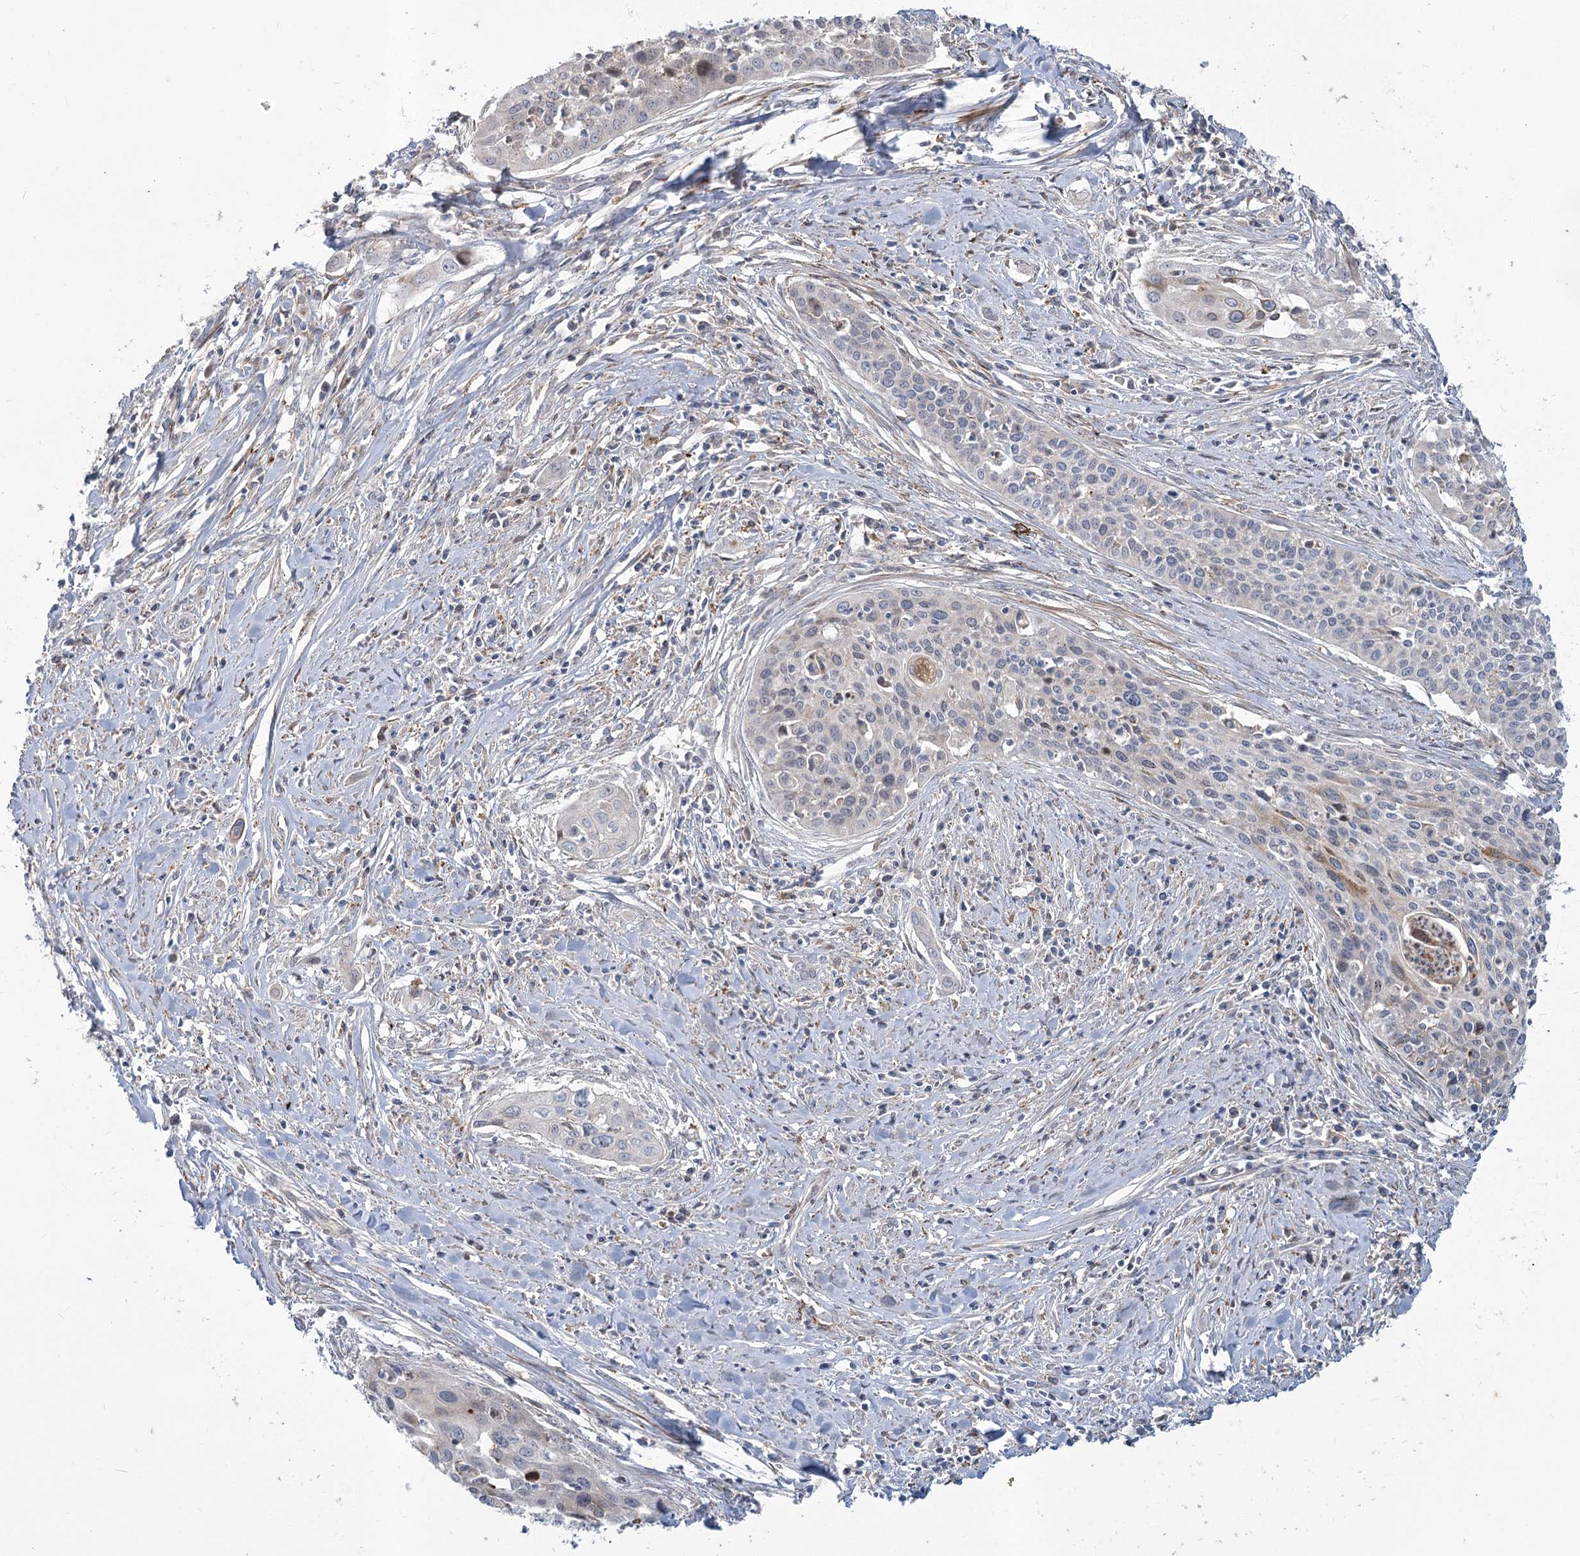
{"staining": {"intensity": "negative", "quantity": "none", "location": "none"}, "tissue": "cervical cancer", "cell_type": "Tumor cells", "image_type": "cancer", "snomed": [{"axis": "morphology", "description": "Squamous cell carcinoma, NOS"}, {"axis": "topography", "description": "Cervix"}], "caption": "A high-resolution micrograph shows immunohistochemistry staining of cervical squamous cell carcinoma, which exhibits no significant staining in tumor cells.", "gene": "MTG1", "patient": {"sex": "female", "age": 34}}